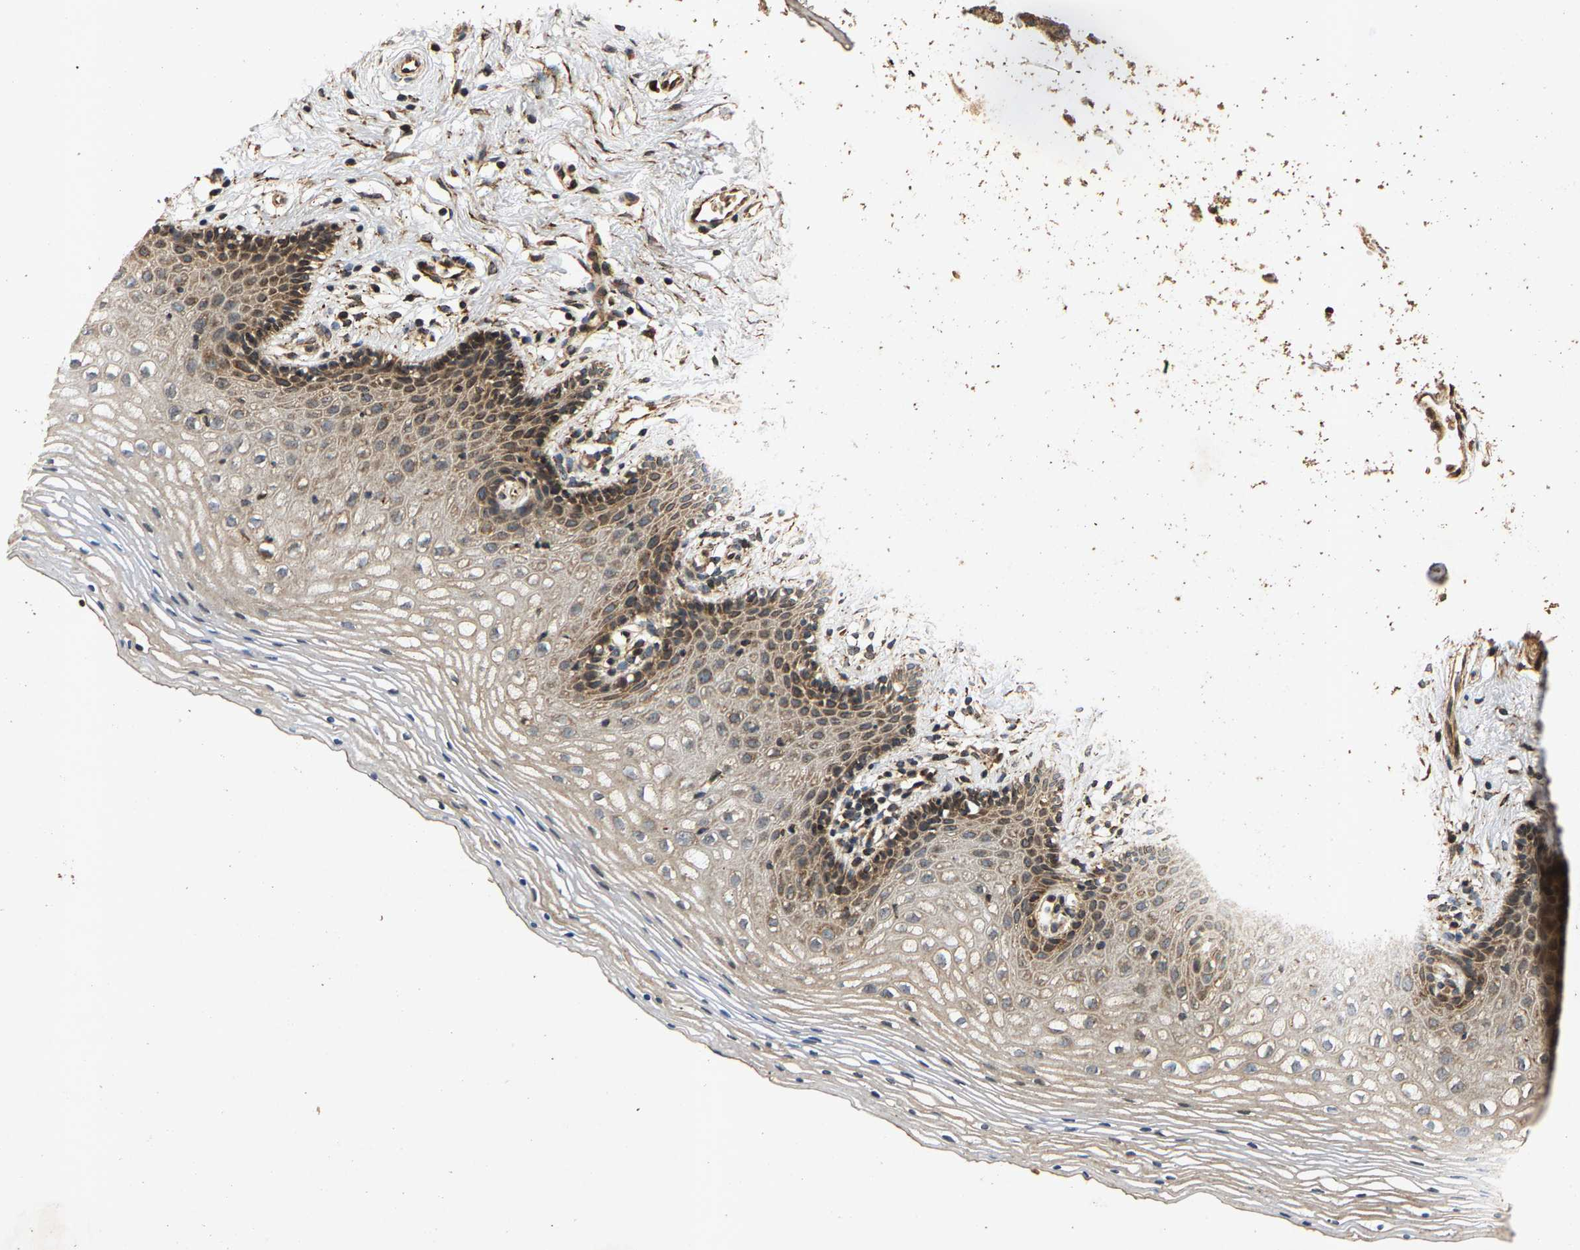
{"staining": {"intensity": "weak", "quantity": ">75%", "location": "cytoplasmic/membranous"}, "tissue": "vagina", "cell_type": "Squamous epithelial cells", "image_type": "normal", "snomed": [{"axis": "morphology", "description": "Normal tissue, NOS"}, {"axis": "topography", "description": "Vagina"}], "caption": "Squamous epithelial cells exhibit low levels of weak cytoplasmic/membranous staining in approximately >75% of cells in unremarkable human vagina. The staining was performed using DAB (3,3'-diaminobenzidine) to visualize the protein expression in brown, while the nuclei were stained in blue with hematoxylin (Magnification: 20x).", "gene": "CIDEC", "patient": {"sex": "female", "age": 32}}